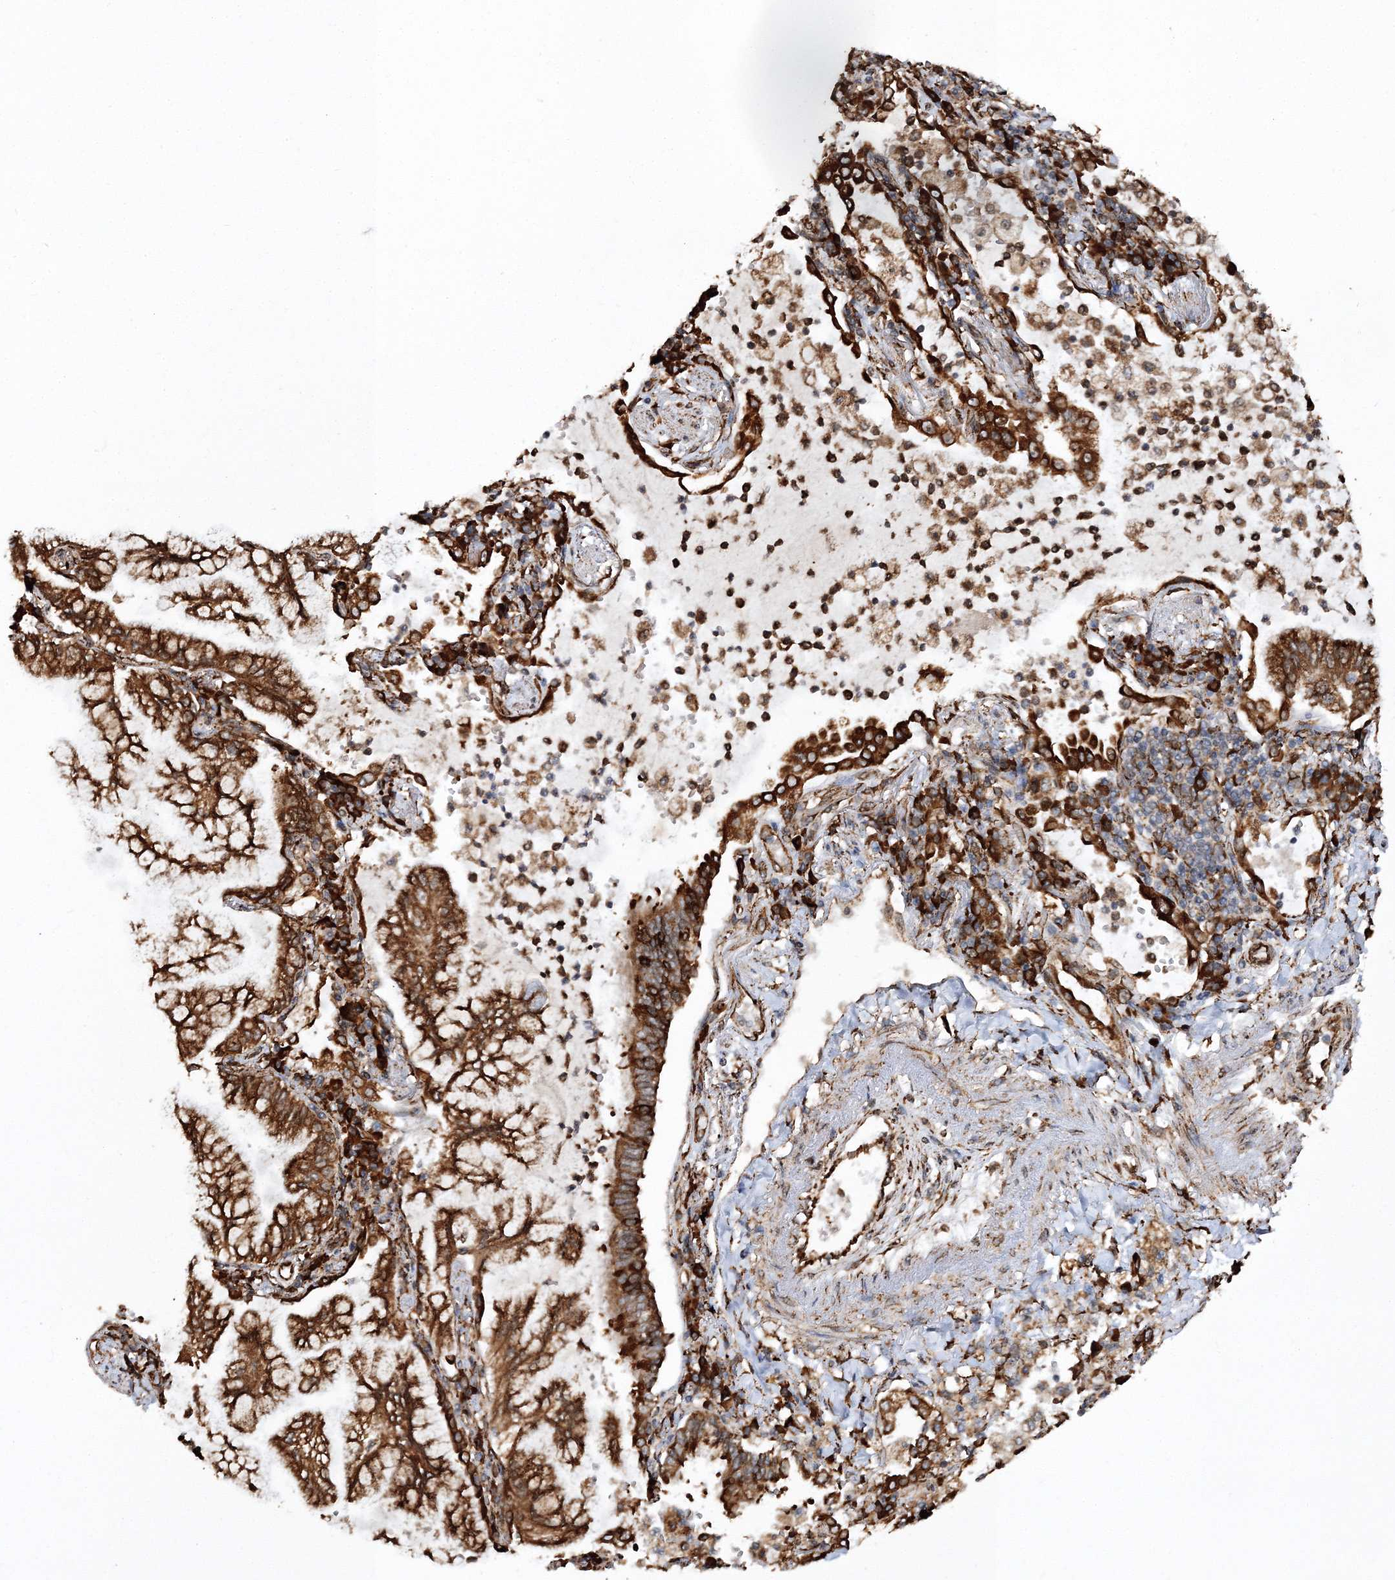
{"staining": {"intensity": "strong", "quantity": ">75%", "location": "cytoplasmic/membranous"}, "tissue": "lung cancer", "cell_type": "Tumor cells", "image_type": "cancer", "snomed": [{"axis": "morphology", "description": "Adenocarcinoma, NOS"}, {"axis": "topography", "description": "Lung"}], "caption": "This photomicrograph exhibits immunohistochemistry staining of human adenocarcinoma (lung), with high strong cytoplasmic/membranous positivity in approximately >75% of tumor cells.", "gene": "SCRN3", "patient": {"sex": "female", "age": 70}}